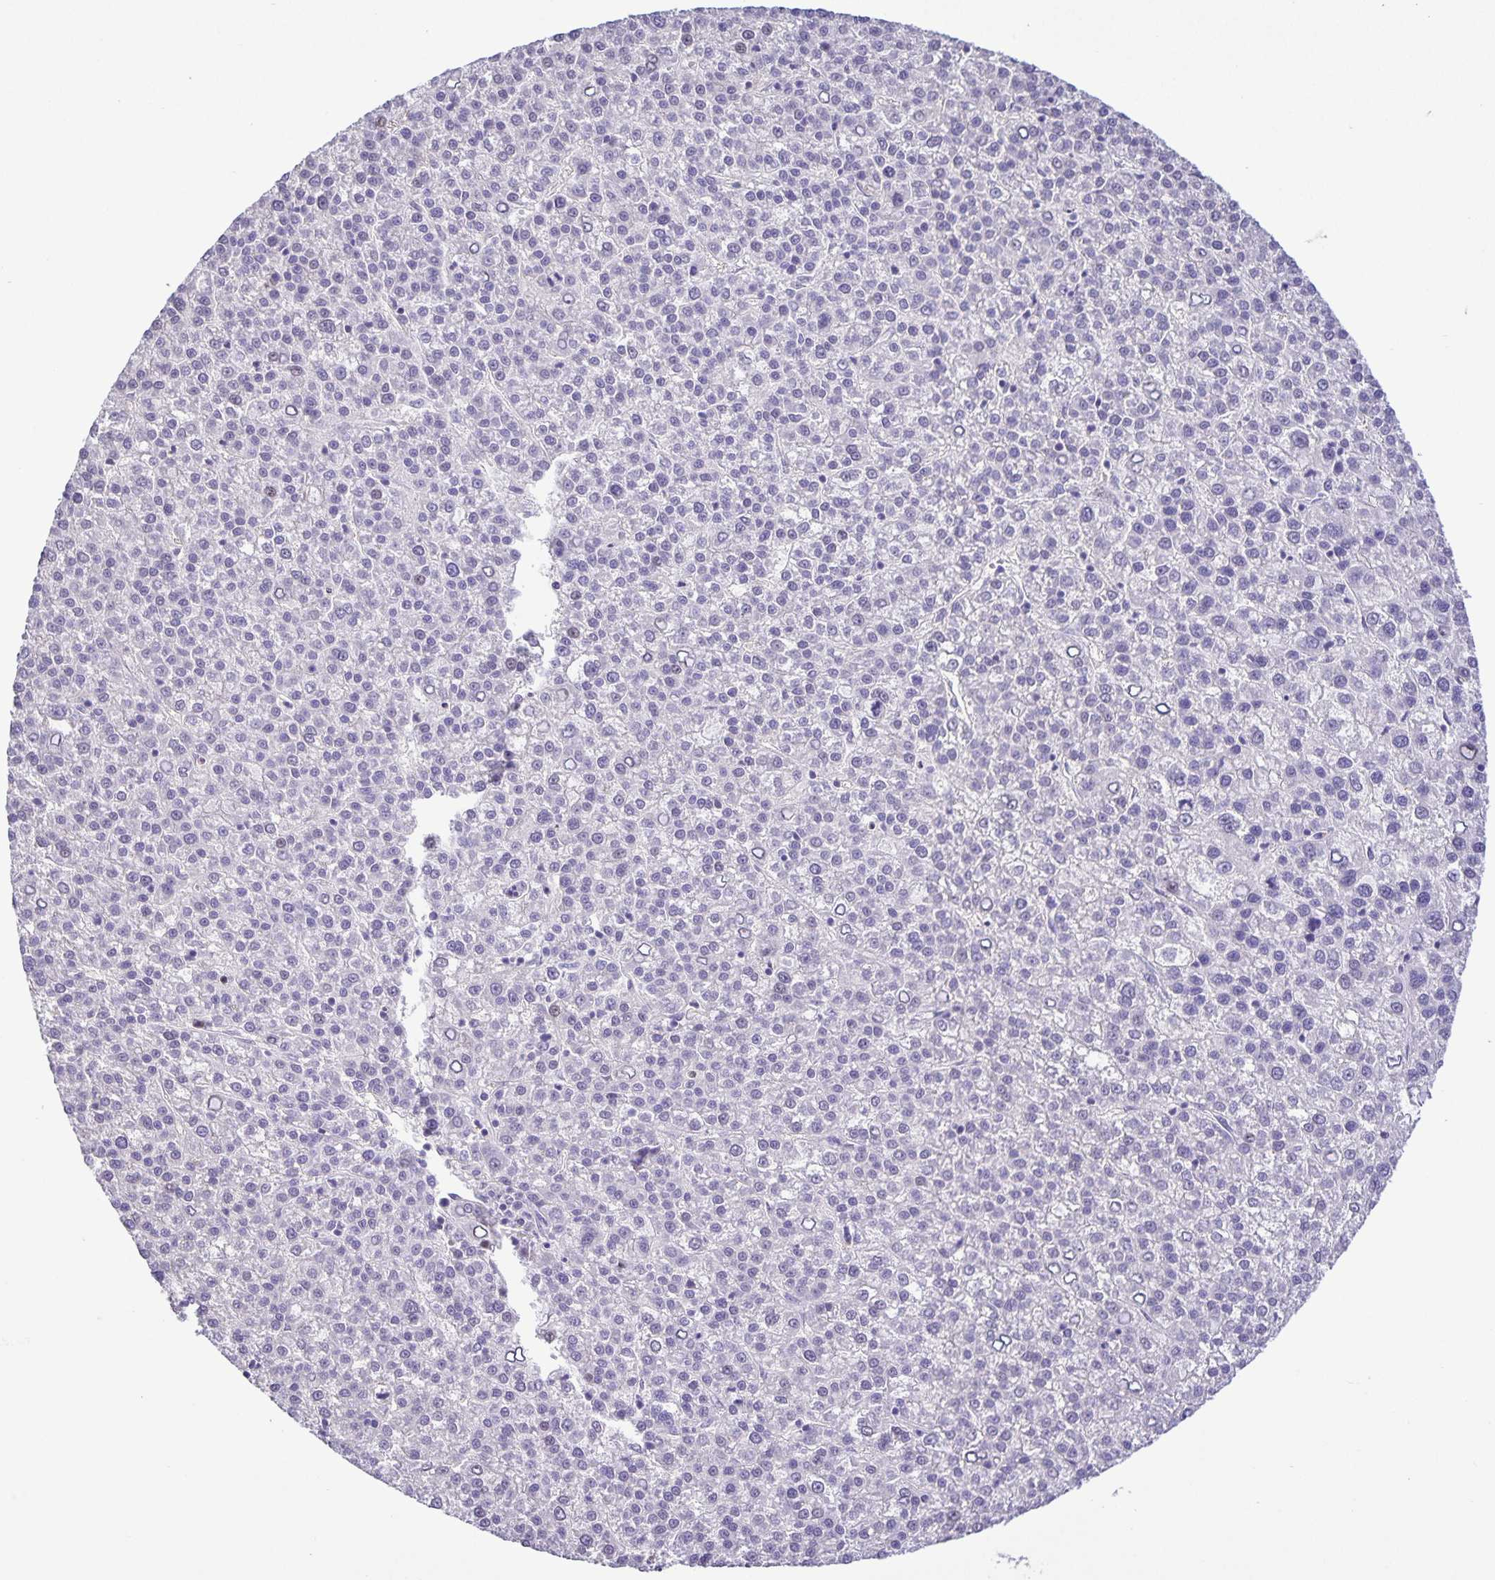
{"staining": {"intensity": "negative", "quantity": "none", "location": "none"}, "tissue": "liver cancer", "cell_type": "Tumor cells", "image_type": "cancer", "snomed": [{"axis": "morphology", "description": "Carcinoma, Hepatocellular, NOS"}, {"axis": "topography", "description": "Liver"}], "caption": "The photomicrograph reveals no significant expression in tumor cells of liver cancer. (DAB (3,3'-diaminobenzidine) immunohistochemistry visualized using brightfield microscopy, high magnification).", "gene": "ONECUT2", "patient": {"sex": "female", "age": 58}}